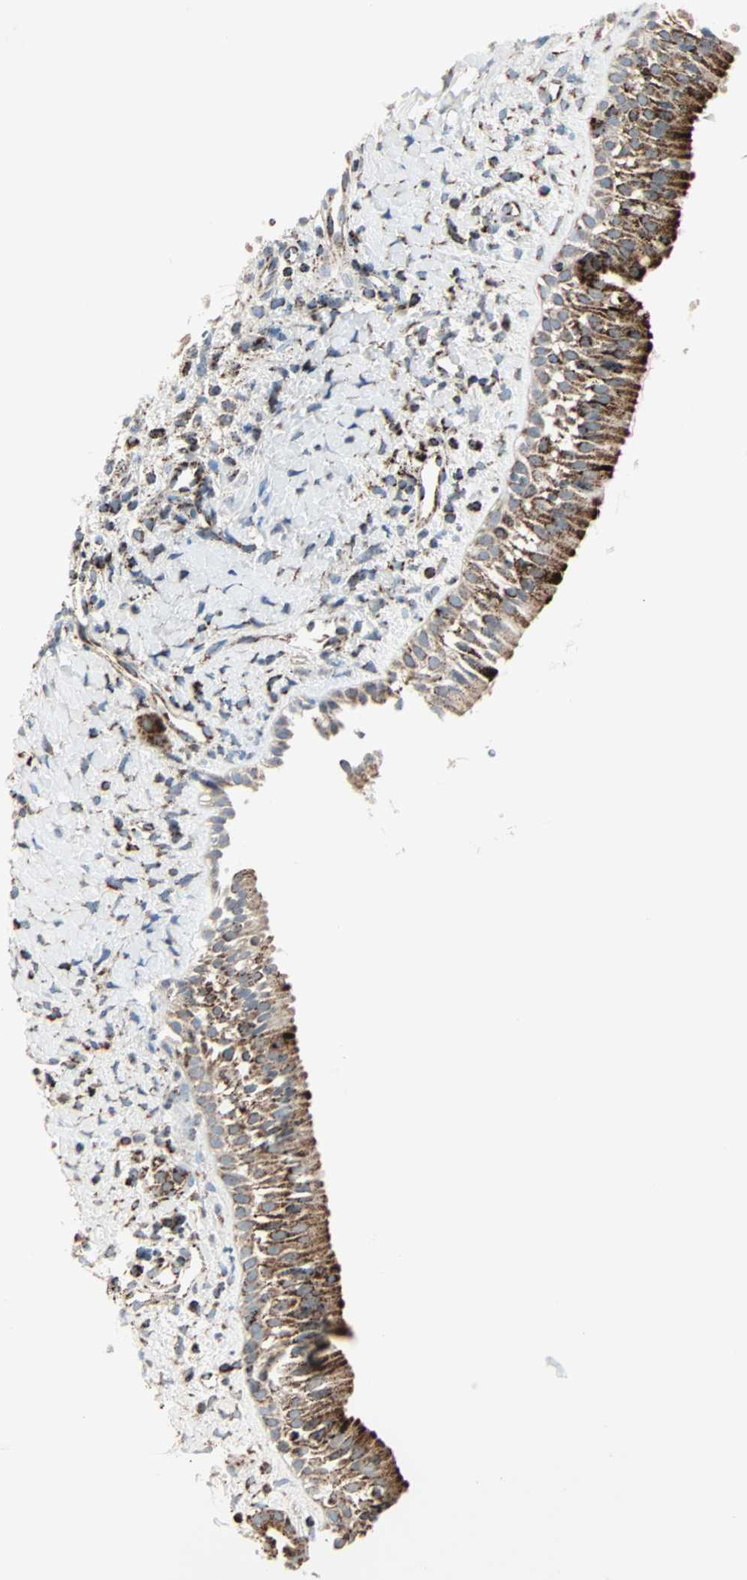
{"staining": {"intensity": "strong", "quantity": ">75%", "location": "cytoplasmic/membranous"}, "tissue": "nasopharynx", "cell_type": "Respiratory epithelial cells", "image_type": "normal", "snomed": [{"axis": "morphology", "description": "Normal tissue, NOS"}, {"axis": "topography", "description": "Nasopharynx"}], "caption": "Protein expression analysis of normal nasopharynx demonstrates strong cytoplasmic/membranous staining in about >75% of respiratory epithelial cells. (DAB IHC with brightfield microscopy, high magnification).", "gene": "IDH2", "patient": {"sex": "male", "age": 22}}